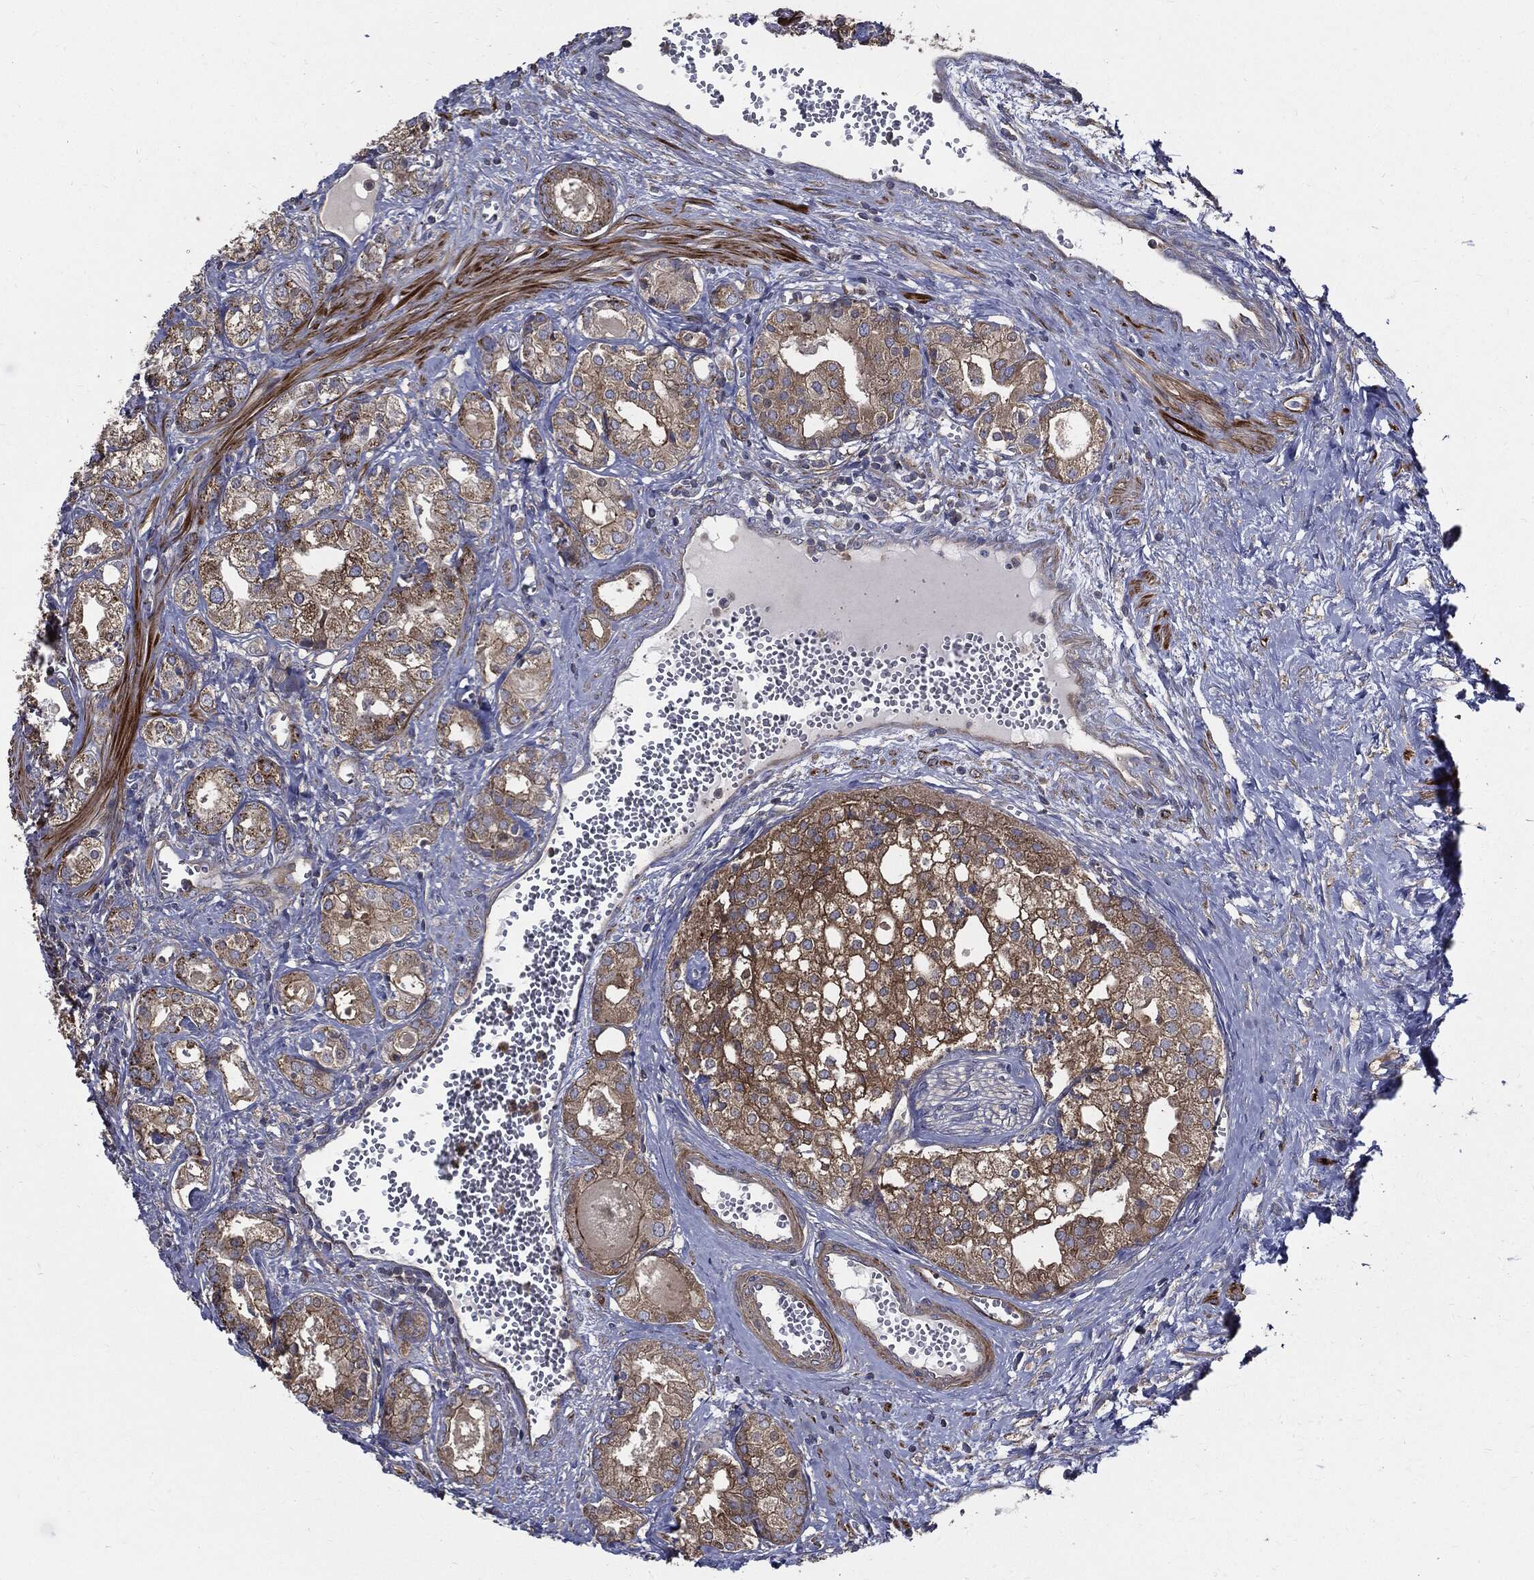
{"staining": {"intensity": "moderate", "quantity": "25%-75%", "location": "cytoplasmic/membranous"}, "tissue": "prostate cancer", "cell_type": "Tumor cells", "image_type": "cancer", "snomed": [{"axis": "morphology", "description": "Adenocarcinoma, NOS"}, {"axis": "topography", "description": "Prostate and seminal vesicle, NOS"}, {"axis": "topography", "description": "Prostate"}], "caption": "IHC image of human prostate cancer (adenocarcinoma) stained for a protein (brown), which demonstrates medium levels of moderate cytoplasmic/membranous positivity in about 25%-75% of tumor cells.", "gene": "PDCD6IP", "patient": {"sex": "male", "age": 62}}